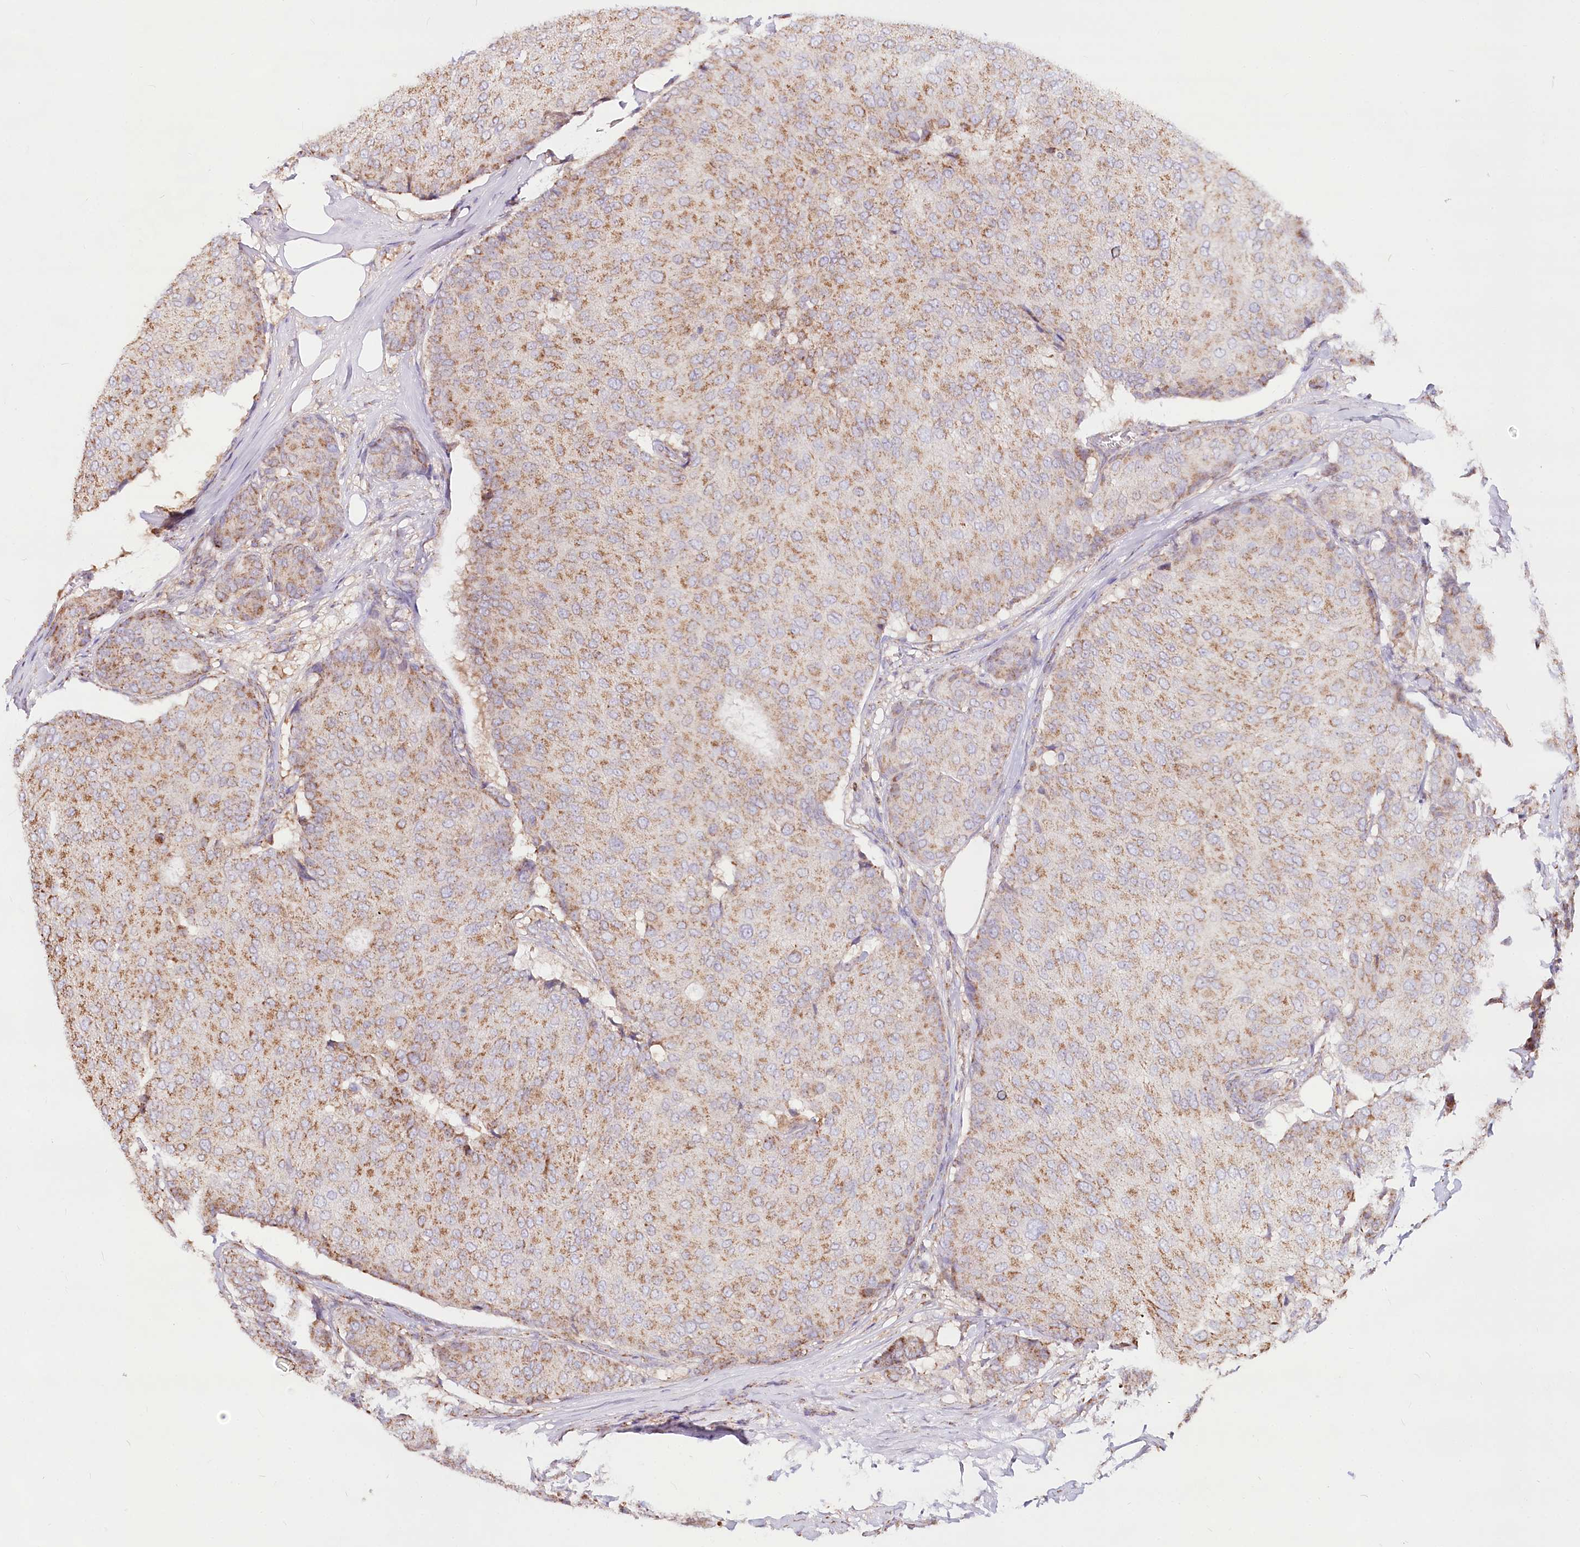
{"staining": {"intensity": "moderate", "quantity": ">75%", "location": "cytoplasmic/membranous"}, "tissue": "breast cancer", "cell_type": "Tumor cells", "image_type": "cancer", "snomed": [{"axis": "morphology", "description": "Duct carcinoma"}, {"axis": "topography", "description": "Breast"}], "caption": "Breast cancer (intraductal carcinoma) stained with immunohistochemistry (IHC) reveals moderate cytoplasmic/membranous positivity in about >75% of tumor cells.", "gene": "TASOR2", "patient": {"sex": "female", "age": 75}}